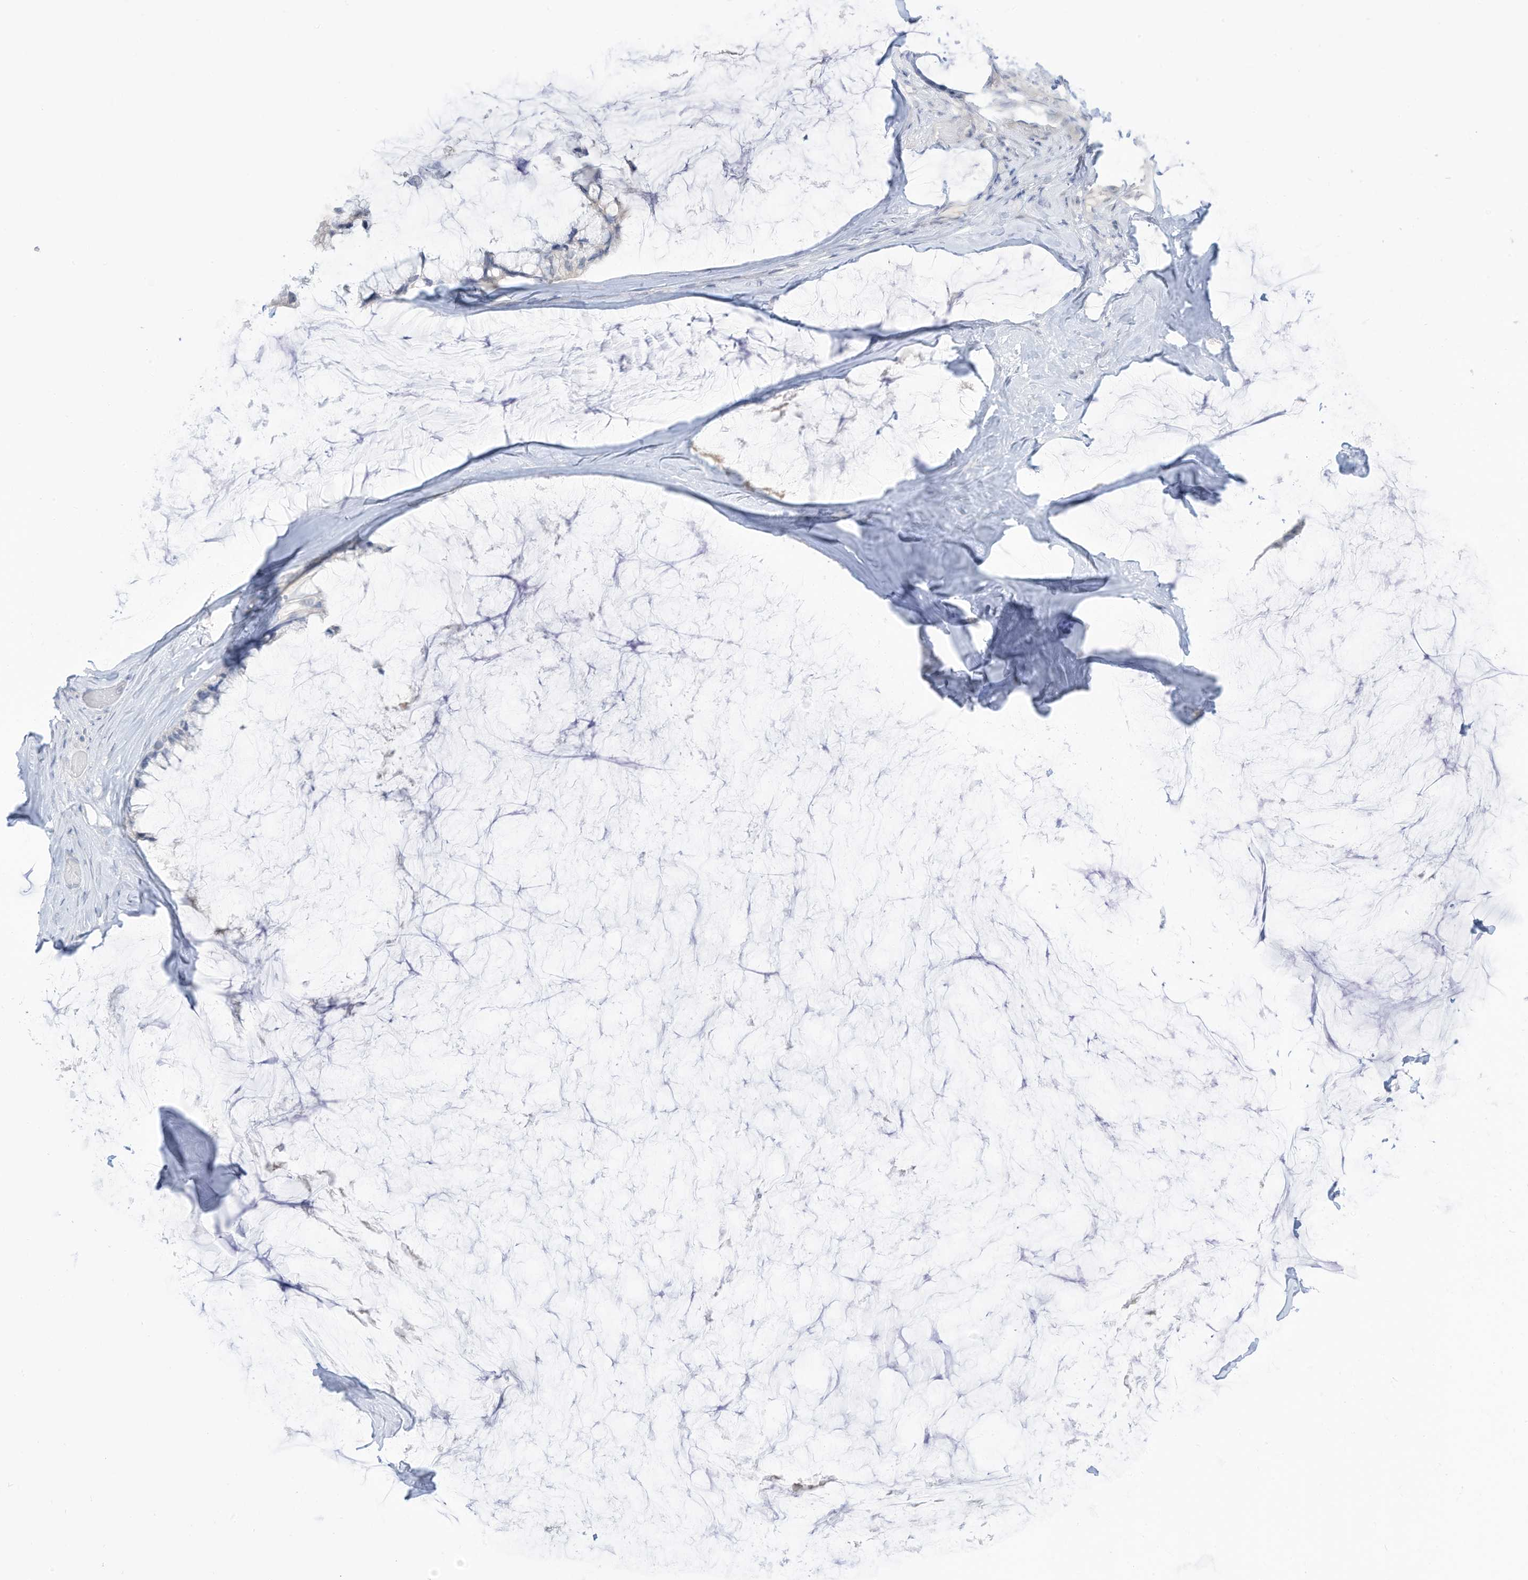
{"staining": {"intensity": "negative", "quantity": "none", "location": "none"}, "tissue": "ovarian cancer", "cell_type": "Tumor cells", "image_type": "cancer", "snomed": [{"axis": "morphology", "description": "Cystadenocarcinoma, mucinous, NOS"}, {"axis": "topography", "description": "Ovary"}], "caption": "Photomicrograph shows no protein positivity in tumor cells of mucinous cystadenocarcinoma (ovarian) tissue. (DAB immunohistochemistry, high magnification).", "gene": "OGT", "patient": {"sex": "female", "age": 39}}